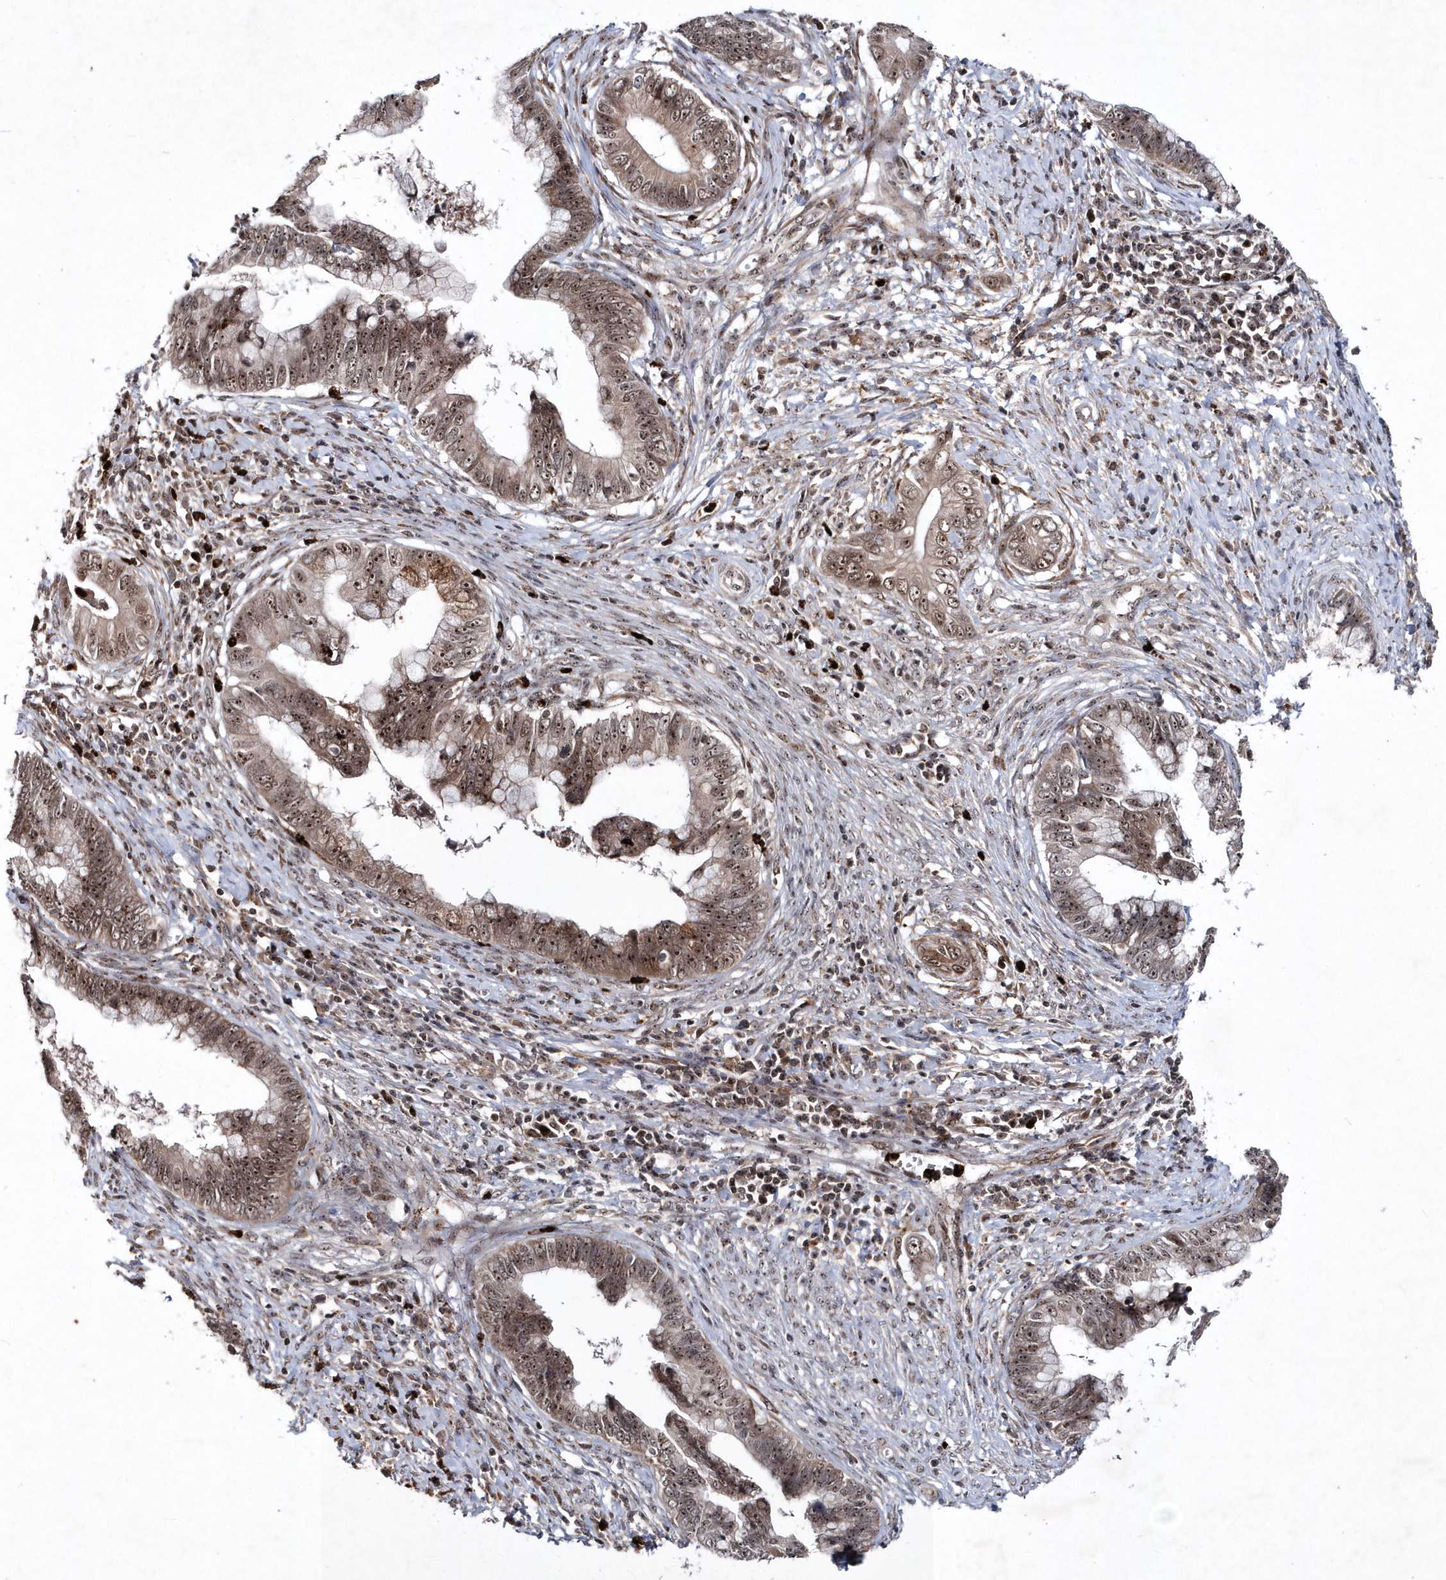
{"staining": {"intensity": "moderate", "quantity": ">75%", "location": "cytoplasmic/membranous,nuclear"}, "tissue": "cervical cancer", "cell_type": "Tumor cells", "image_type": "cancer", "snomed": [{"axis": "morphology", "description": "Adenocarcinoma, NOS"}, {"axis": "topography", "description": "Cervix"}], "caption": "Cervical adenocarcinoma stained with a protein marker displays moderate staining in tumor cells.", "gene": "SOWAHB", "patient": {"sex": "female", "age": 44}}